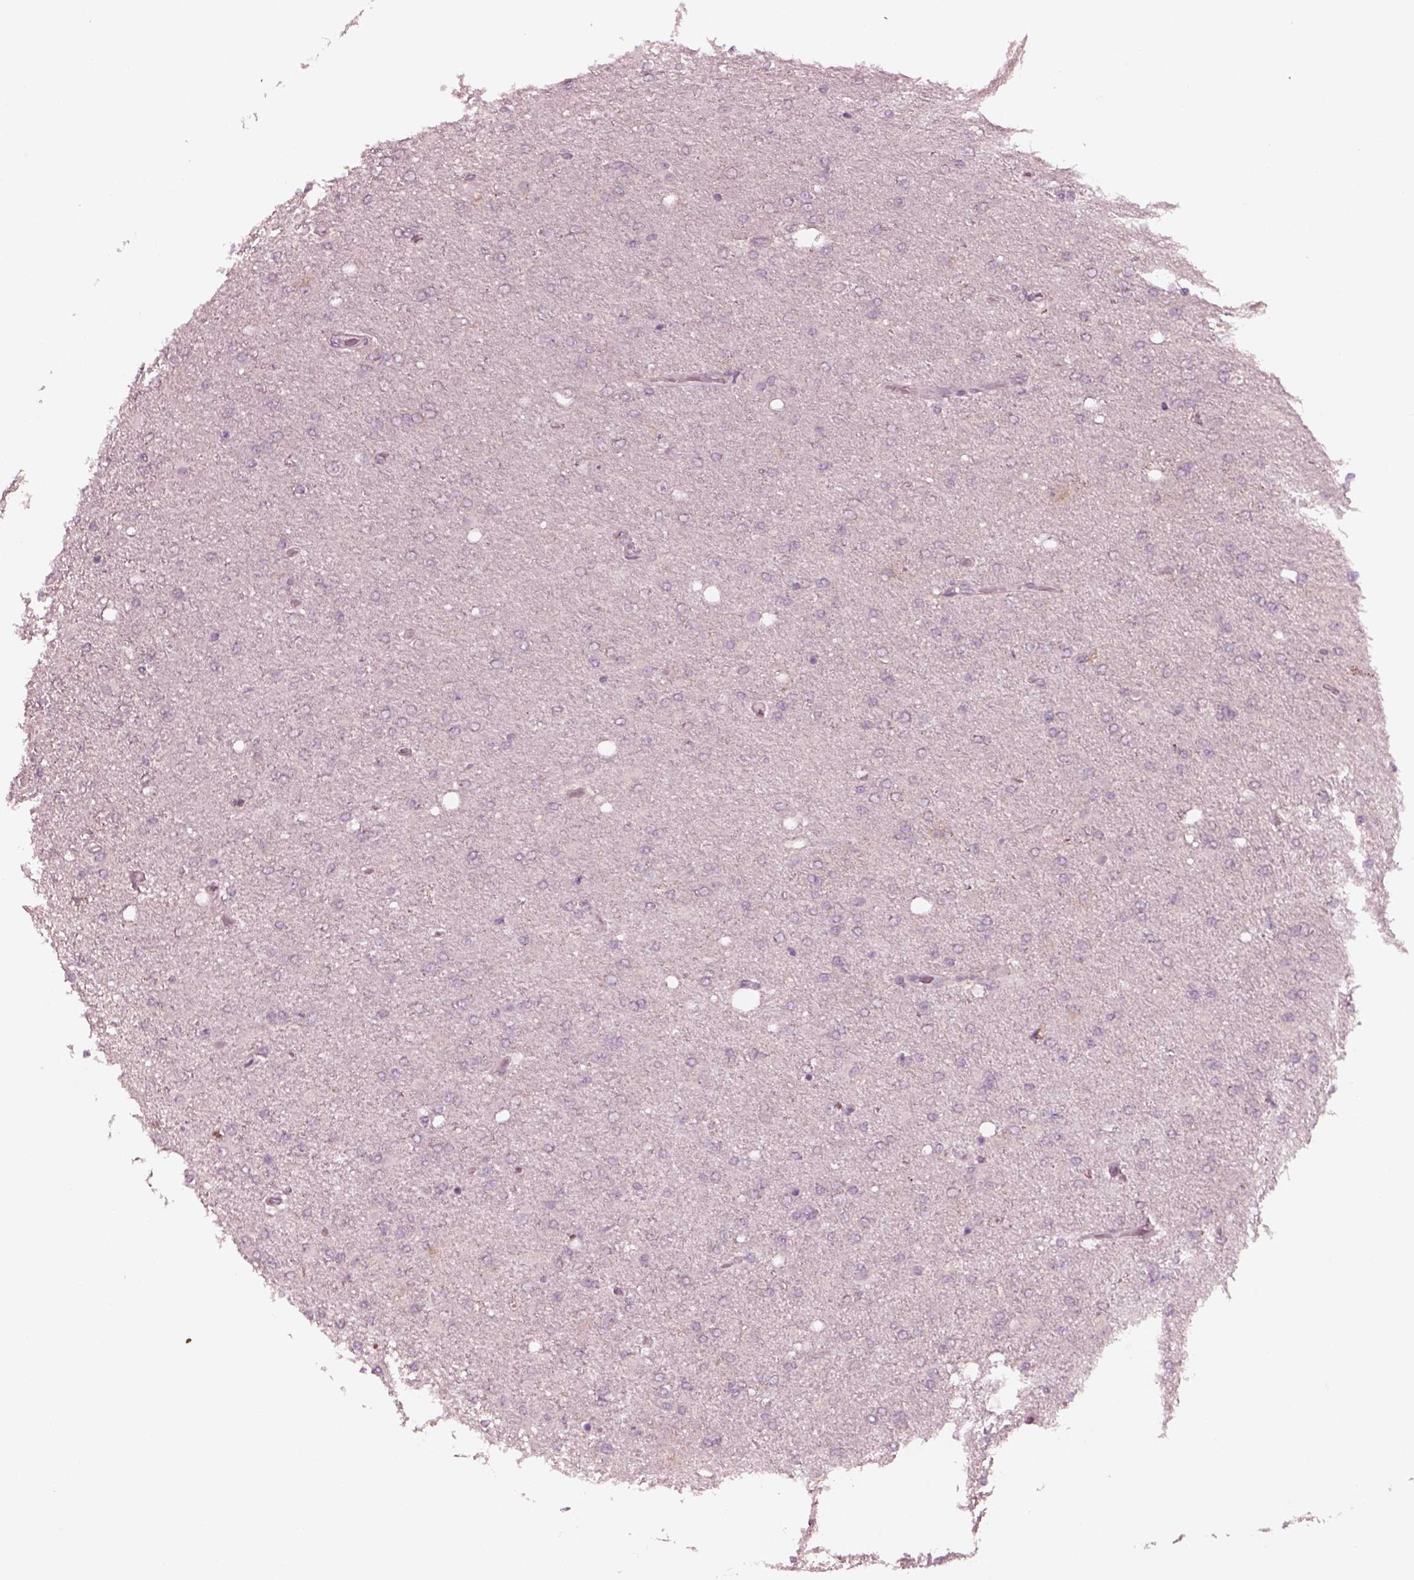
{"staining": {"intensity": "negative", "quantity": "none", "location": "none"}, "tissue": "glioma", "cell_type": "Tumor cells", "image_type": "cancer", "snomed": [{"axis": "morphology", "description": "Glioma, malignant, High grade"}, {"axis": "topography", "description": "Cerebral cortex"}], "caption": "Image shows no significant protein positivity in tumor cells of glioma. The staining was performed using DAB to visualize the protein expression in brown, while the nuclei were stained in blue with hematoxylin (Magnification: 20x).", "gene": "CELSR3", "patient": {"sex": "male", "age": 70}}